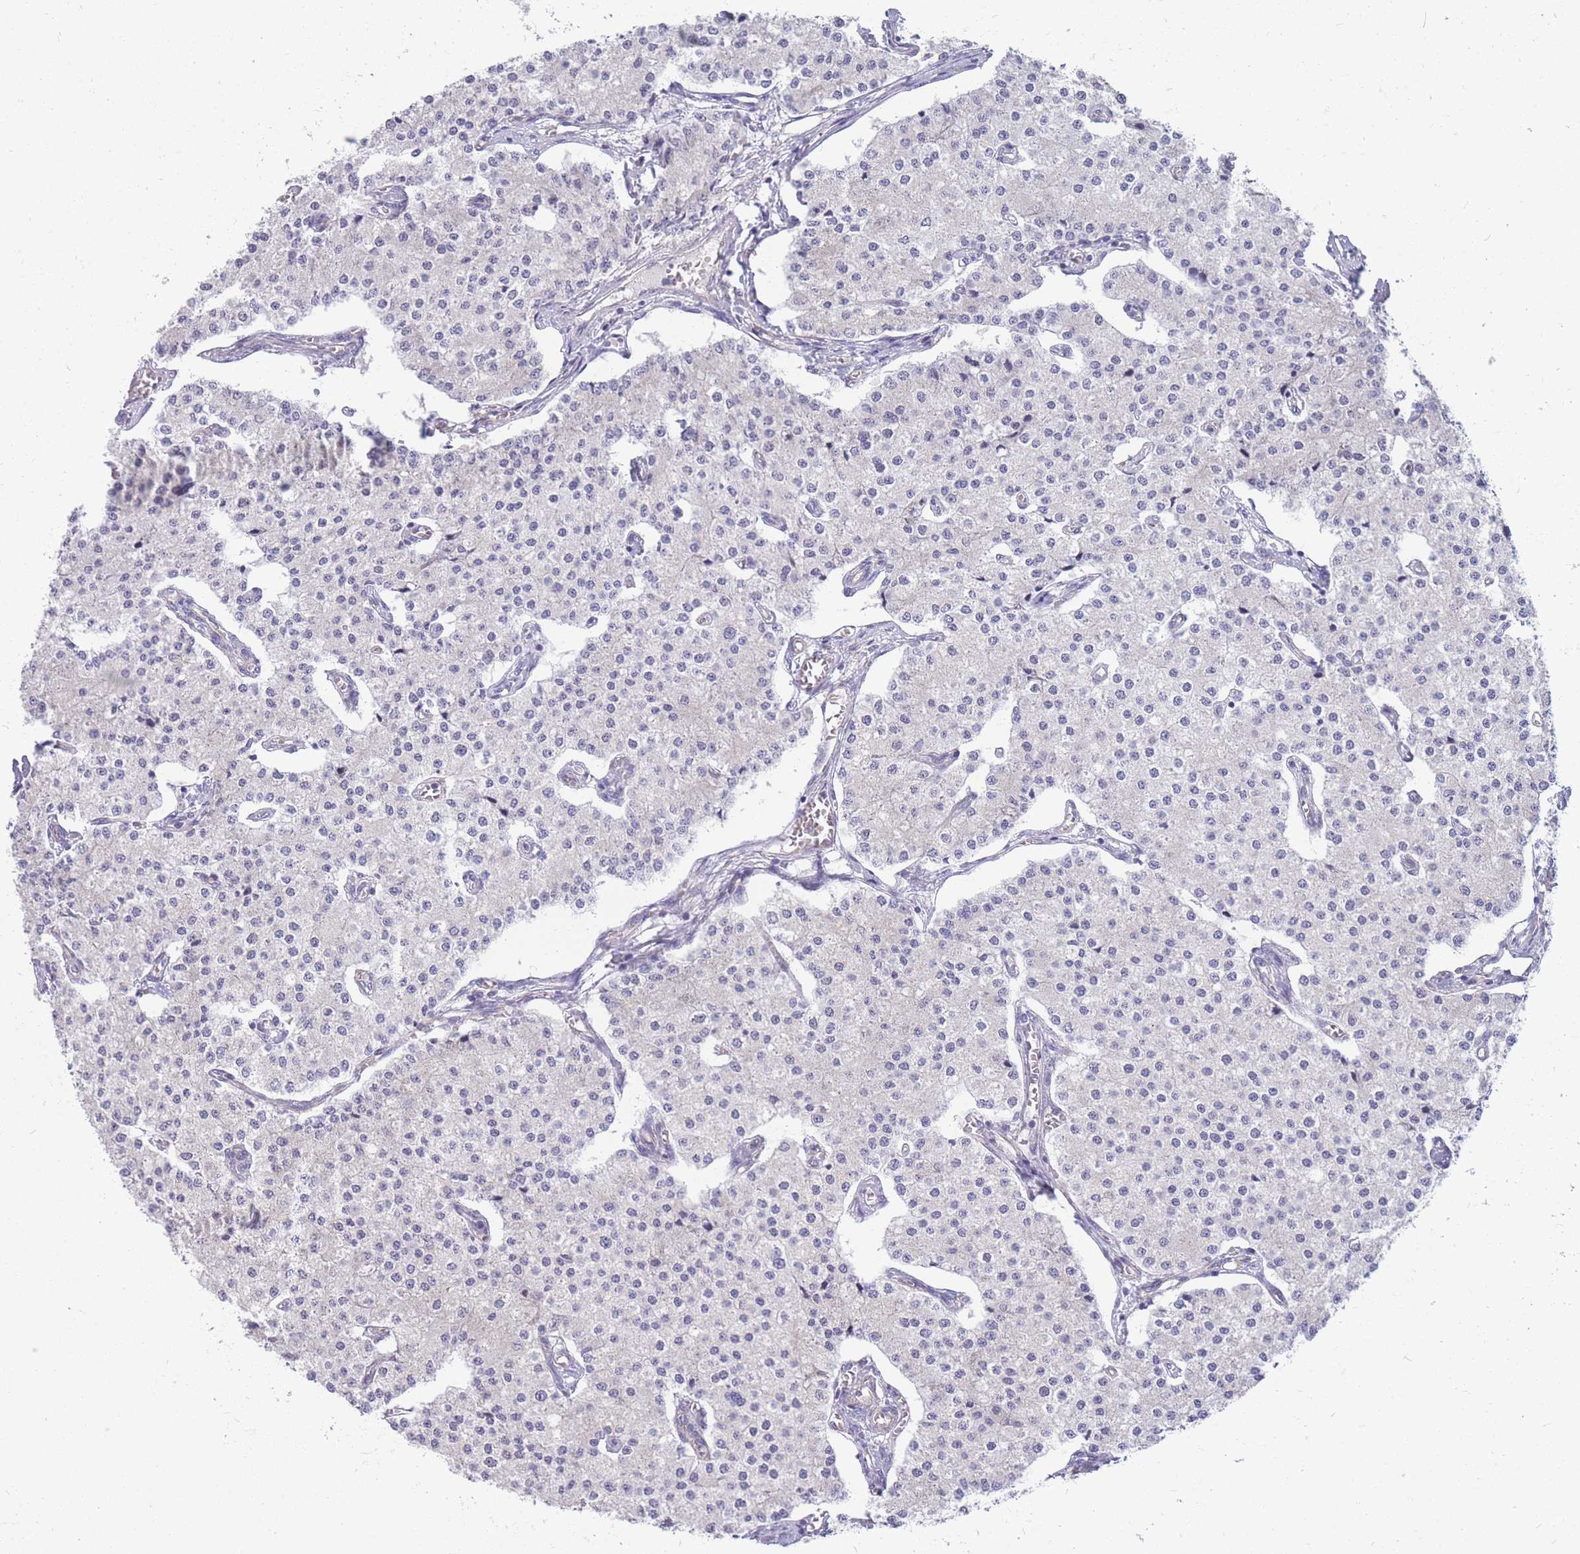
{"staining": {"intensity": "negative", "quantity": "none", "location": "none"}, "tissue": "carcinoid", "cell_type": "Tumor cells", "image_type": "cancer", "snomed": [{"axis": "morphology", "description": "Carcinoid, malignant, NOS"}, {"axis": "topography", "description": "Colon"}], "caption": "Immunohistochemistry (IHC) photomicrograph of neoplastic tissue: carcinoid stained with DAB (3,3'-diaminobenzidine) demonstrates no significant protein positivity in tumor cells.", "gene": "MRPS9", "patient": {"sex": "female", "age": 52}}